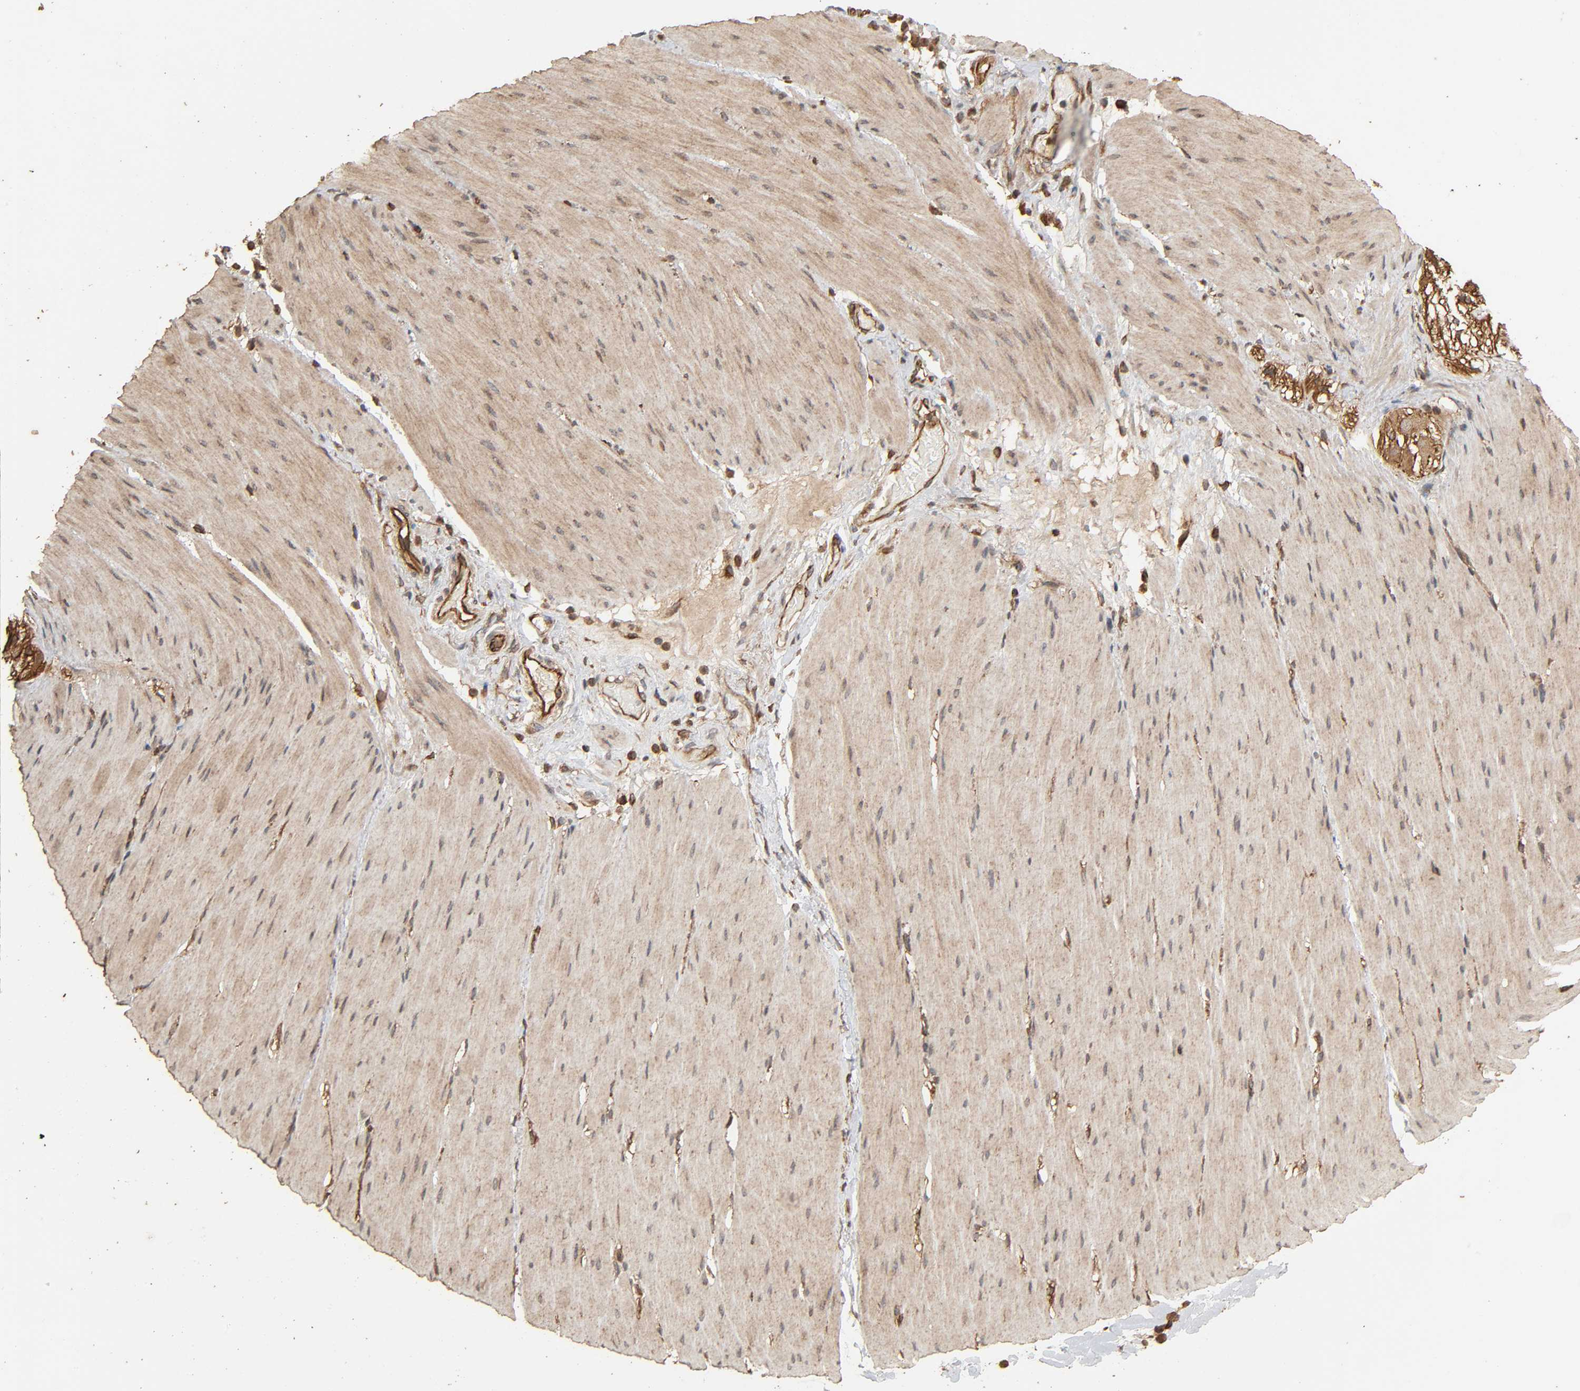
{"staining": {"intensity": "weak", "quantity": ">75%", "location": "cytoplasmic/membranous"}, "tissue": "smooth muscle", "cell_type": "Smooth muscle cells", "image_type": "normal", "snomed": [{"axis": "morphology", "description": "Normal tissue, NOS"}, {"axis": "topography", "description": "Smooth muscle"}, {"axis": "topography", "description": "Colon"}], "caption": "Smooth muscle cells display low levels of weak cytoplasmic/membranous expression in approximately >75% of cells in unremarkable smooth muscle. Ihc stains the protein in brown and the nuclei are stained blue.", "gene": "RPS6KA6", "patient": {"sex": "male", "age": 67}}